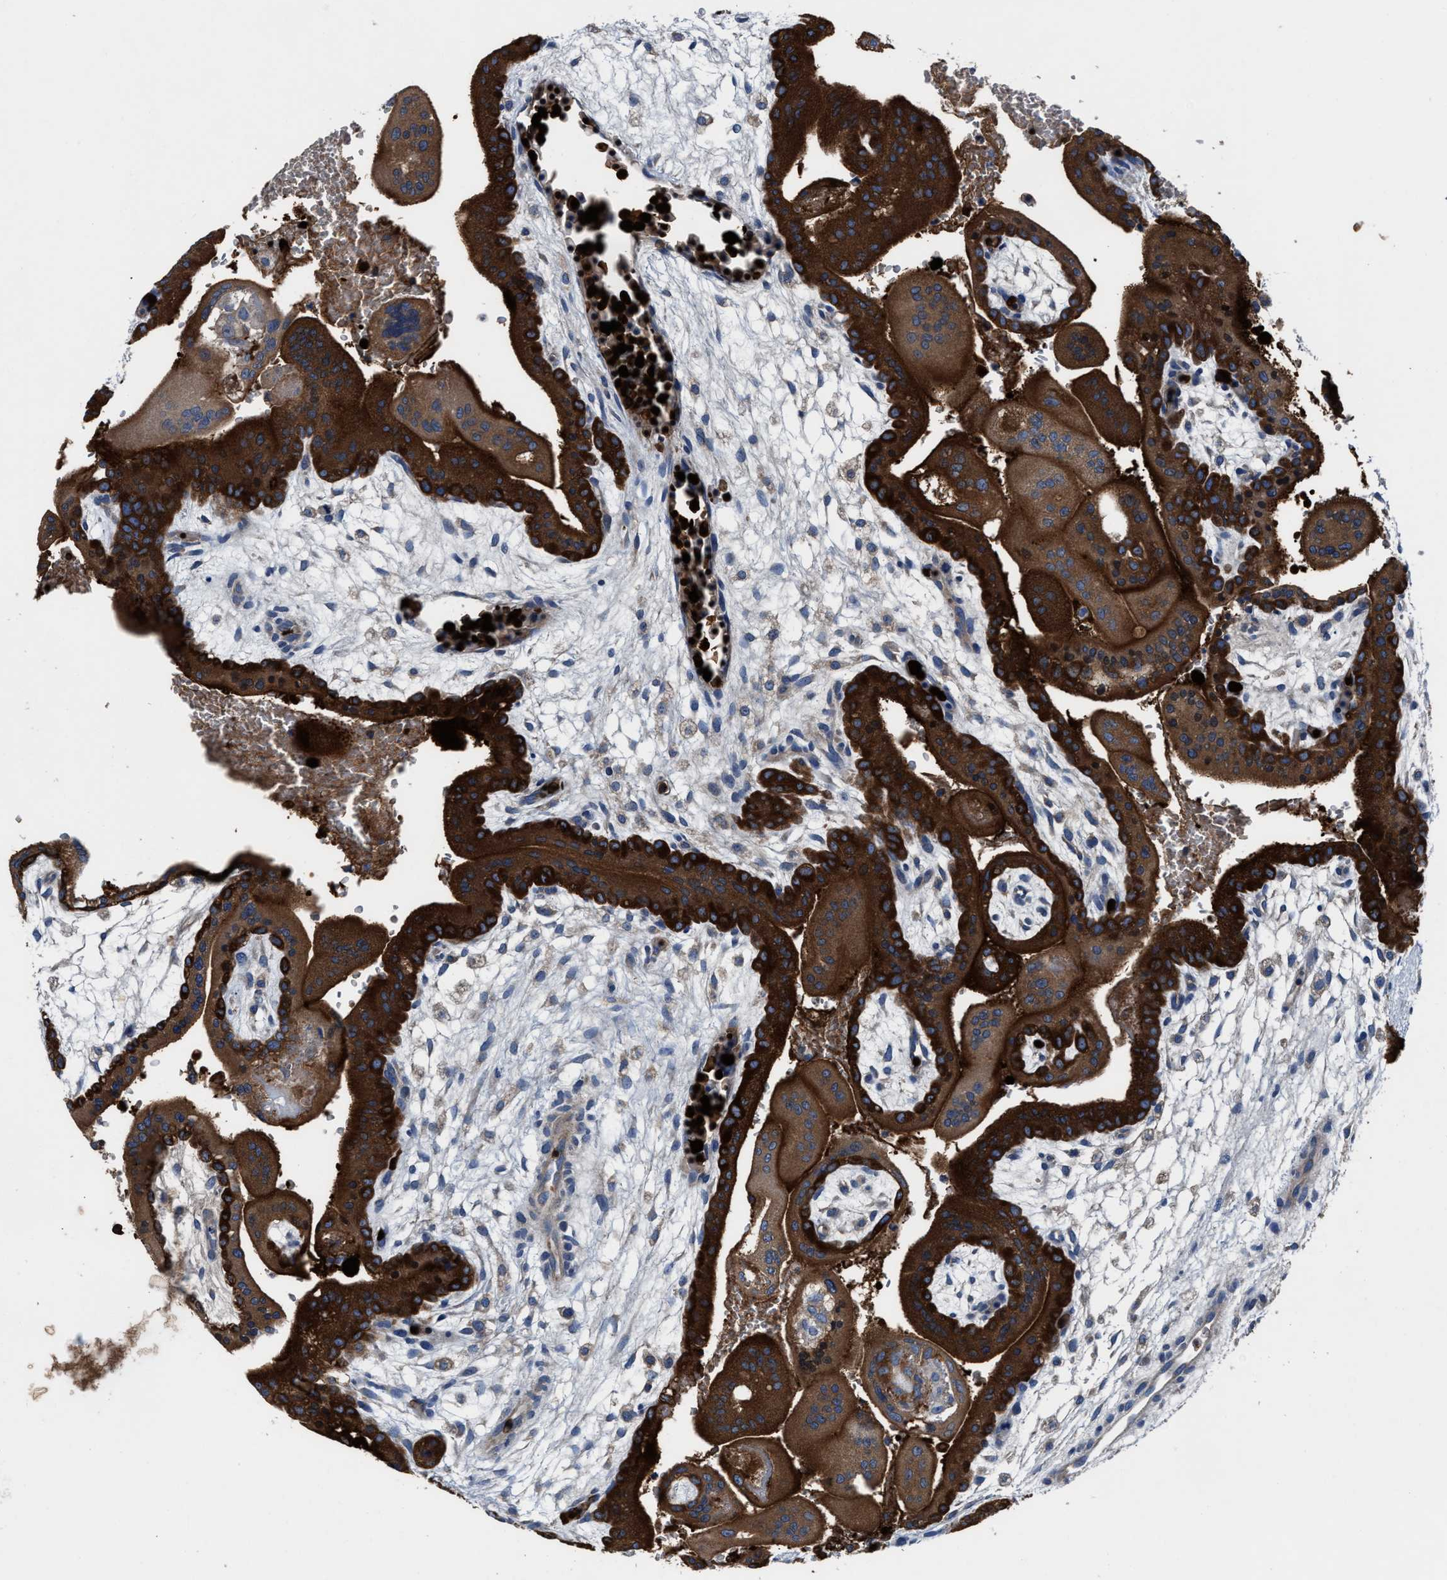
{"staining": {"intensity": "moderate", "quantity": ">75%", "location": "cytoplasmic/membranous"}, "tissue": "placenta", "cell_type": "Decidual cells", "image_type": "normal", "snomed": [{"axis": "morphology", "description": "Normal tissue, NOS"}, {"axis": "topography", "description": "Placenta"}], "caption": "Protein staining reveals moderate cytoplasmic/membranous positivity in approximately >75% of decidual cells in unremarkable placenta. Nuclei are stained in blue.", "gene": "PHLPP1", "patient": {"sex": "female", "age": 35}}